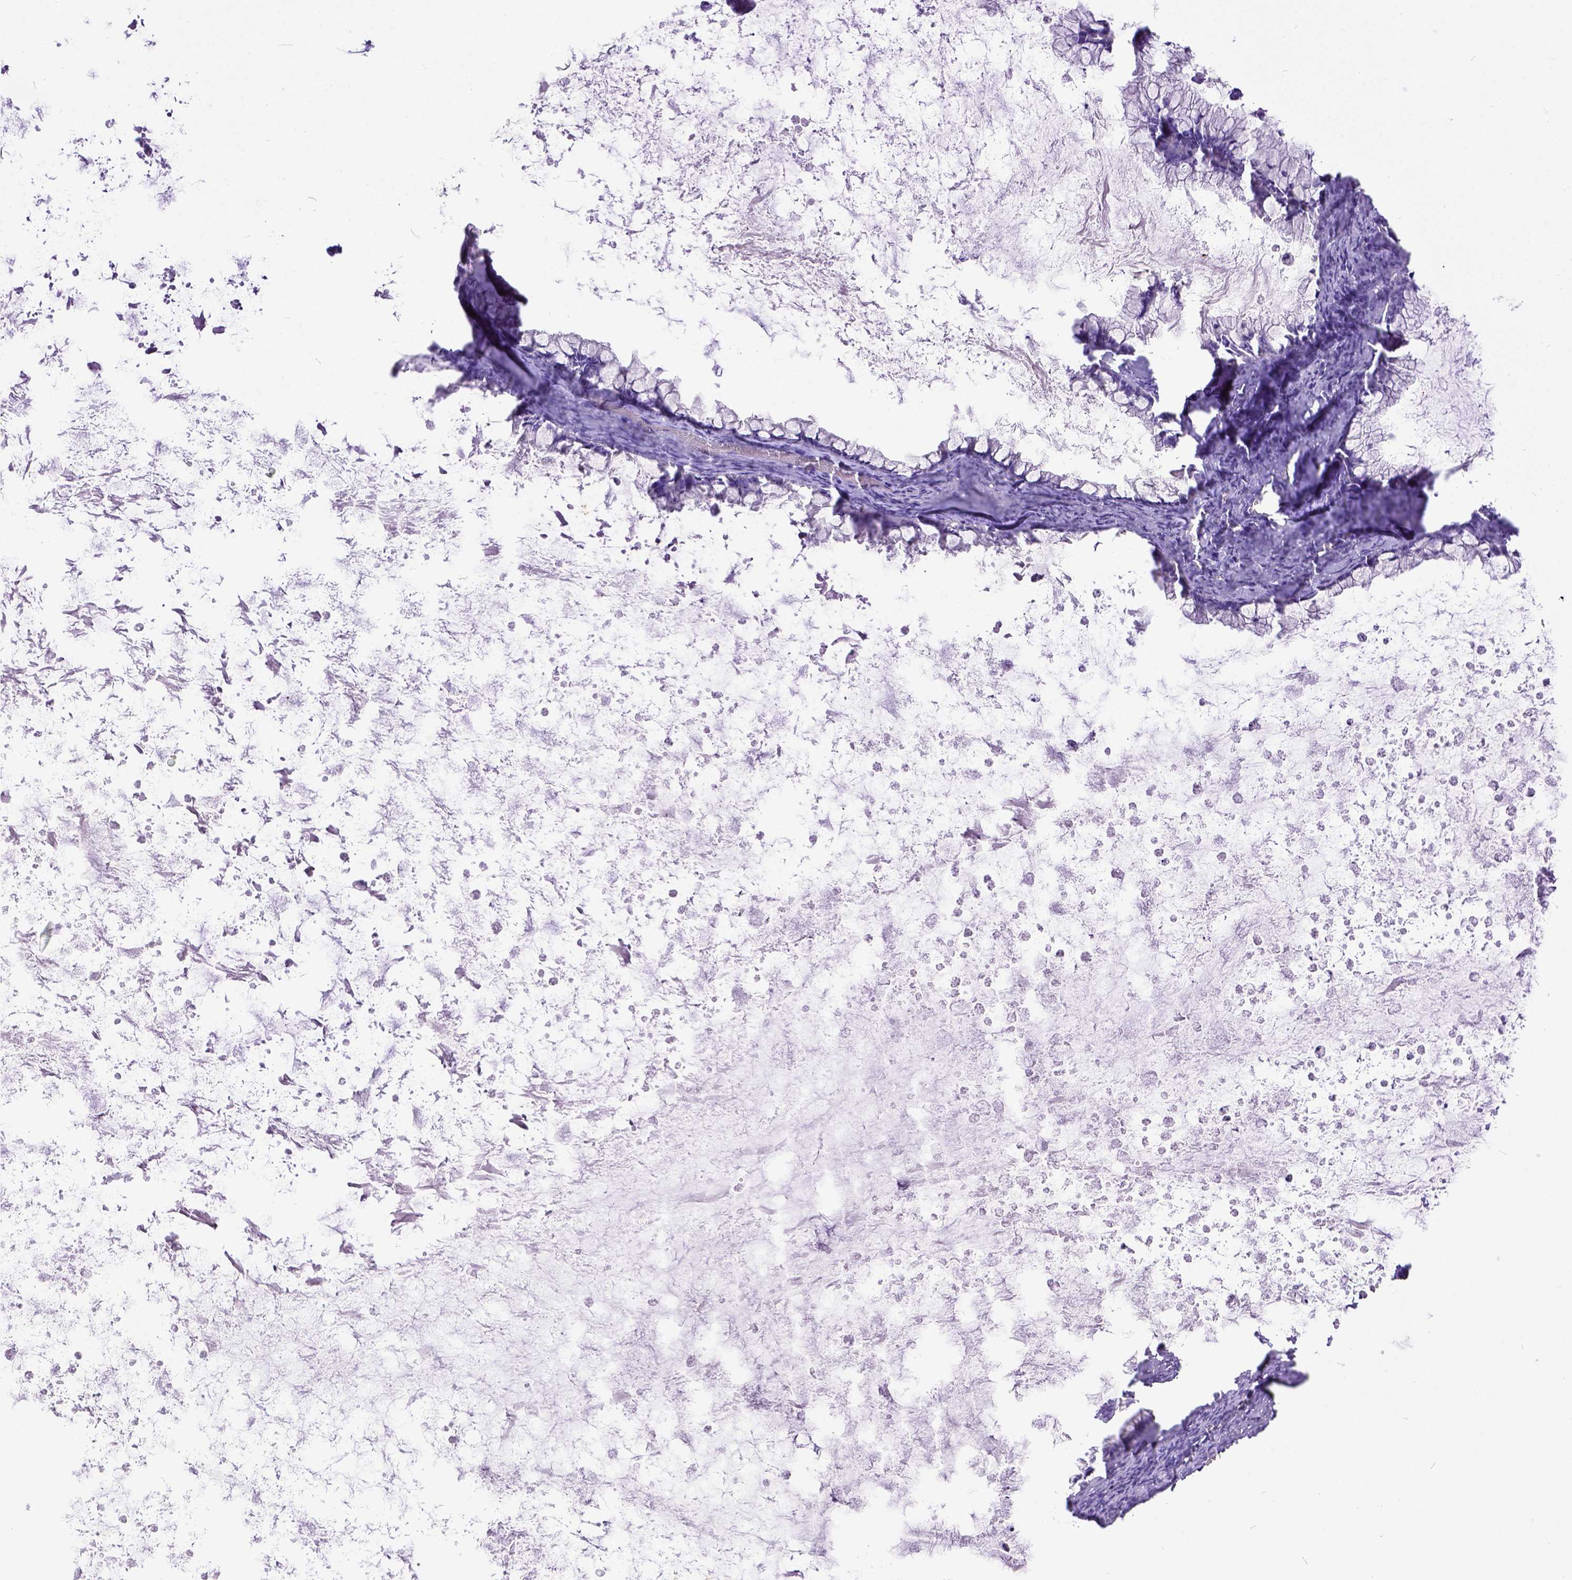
{"staining": {"intensity": "negative", "quantity": "none", "location": "none"}, "tissue": "ovarian cancer", "cell_type": "Tumor cells", "image_type": "cancer", "snomed": [{"axis": "morphology", "description": "Cystadenocarcinoma, mucinous, NOS"}, {"axis": "topography", "description": "Ovary"}], "caption": "This is an immunohistochemistry (IHC) photomicrograph of human ovarian cancer (mucinous cystadenocarcinoma). There is no positivity in tumor cells.", "gene": "KIT", "patient": {"sex": "female", "age": 67}}